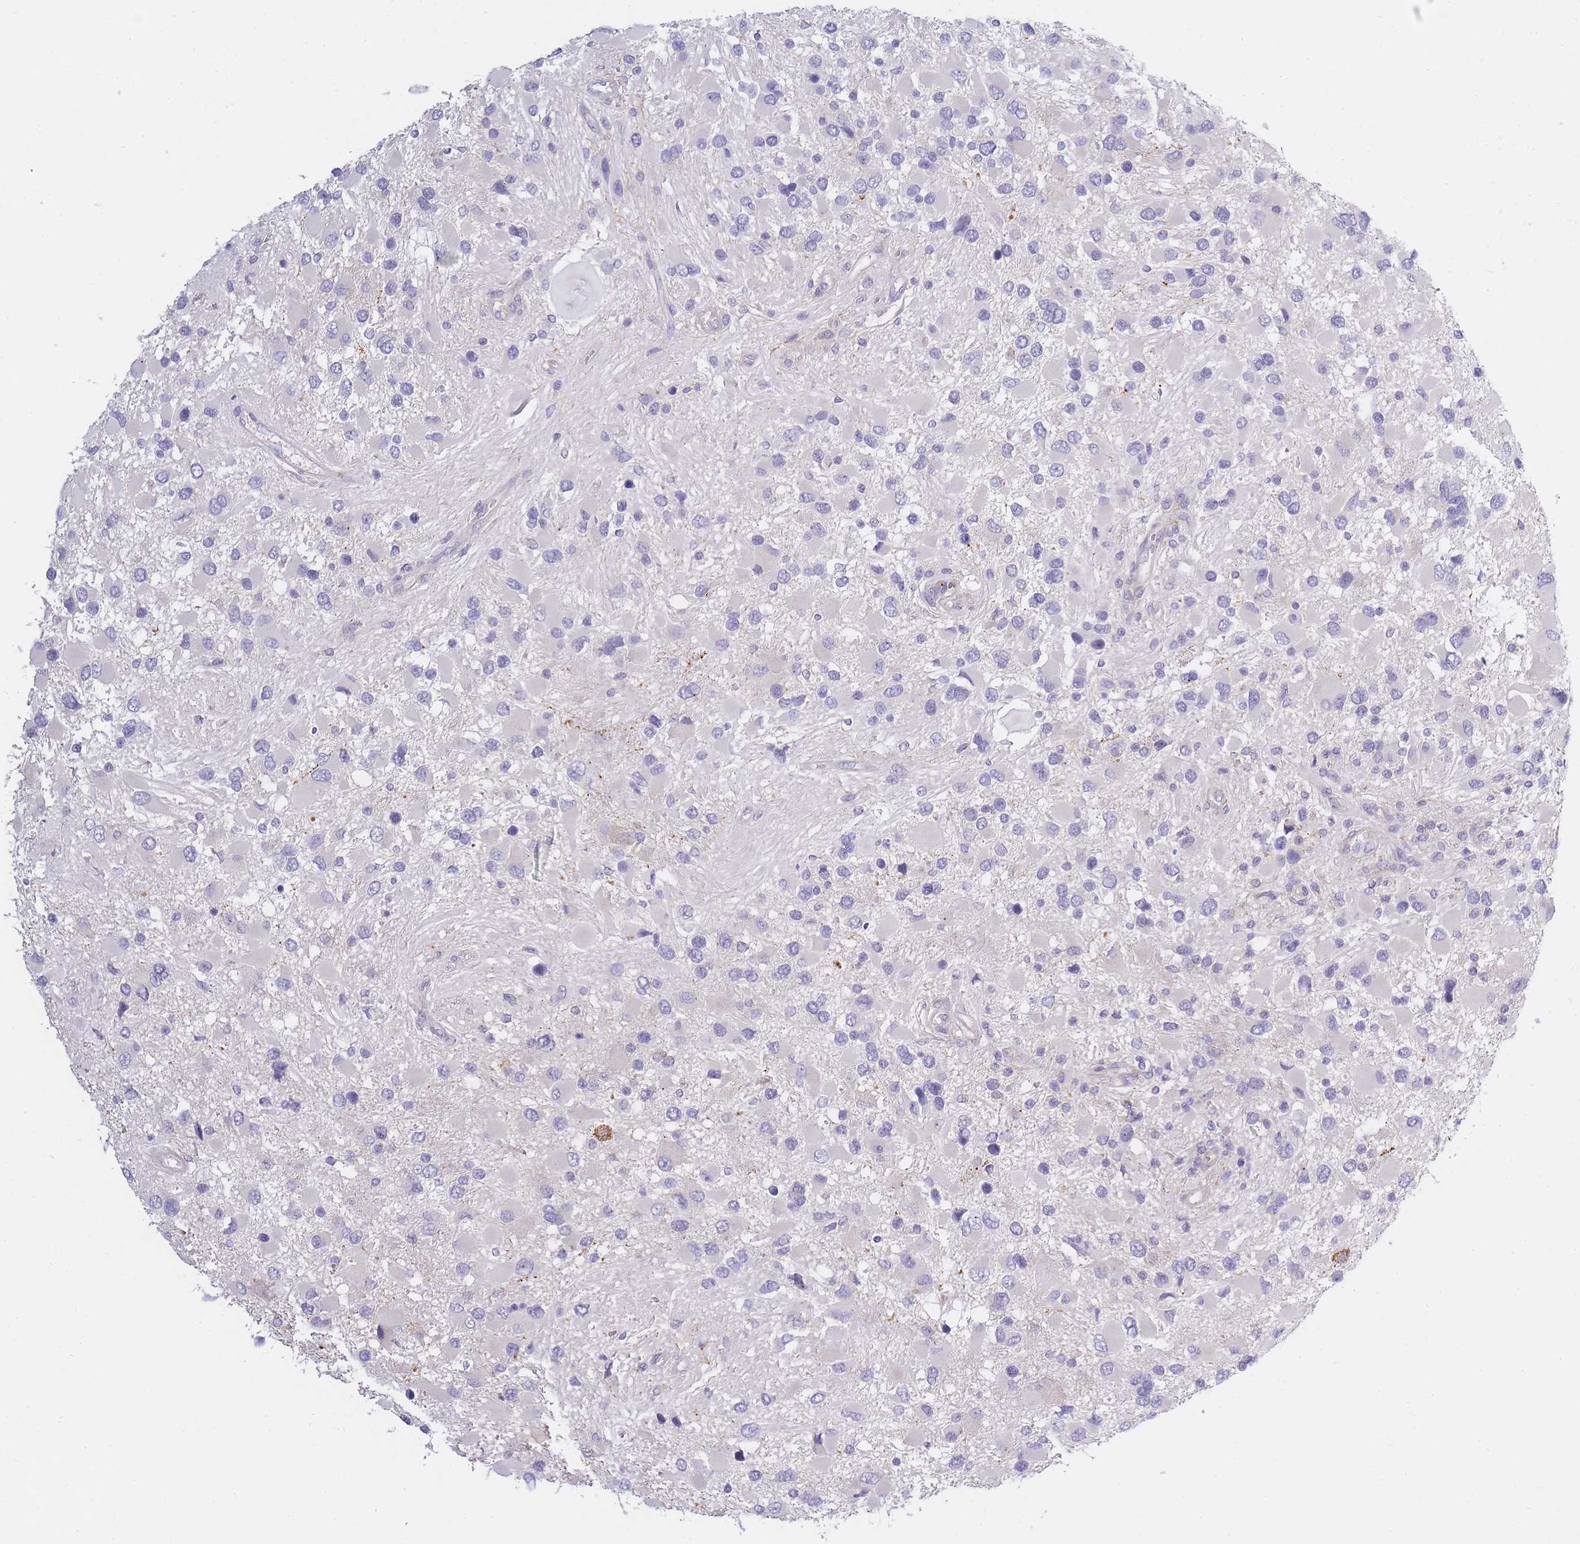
{"staining": {"intensity": "negative", "quantity": "none", "location": "none"}, "tissue": "glioma", "cell_type": "Tumor cells", "image_type": "cancer", "snomed": [{"axis": "morphology", "description": "Glioma, malignant, High grade"}, {"axis": "topography", "description": "Brain"}], "caption": "Immunohistochemistry (IHC) of glioma exhibits no positivity in tumor cells.", "gene": "AP3M2", "patient": {"sex": "male", "age": 53}}